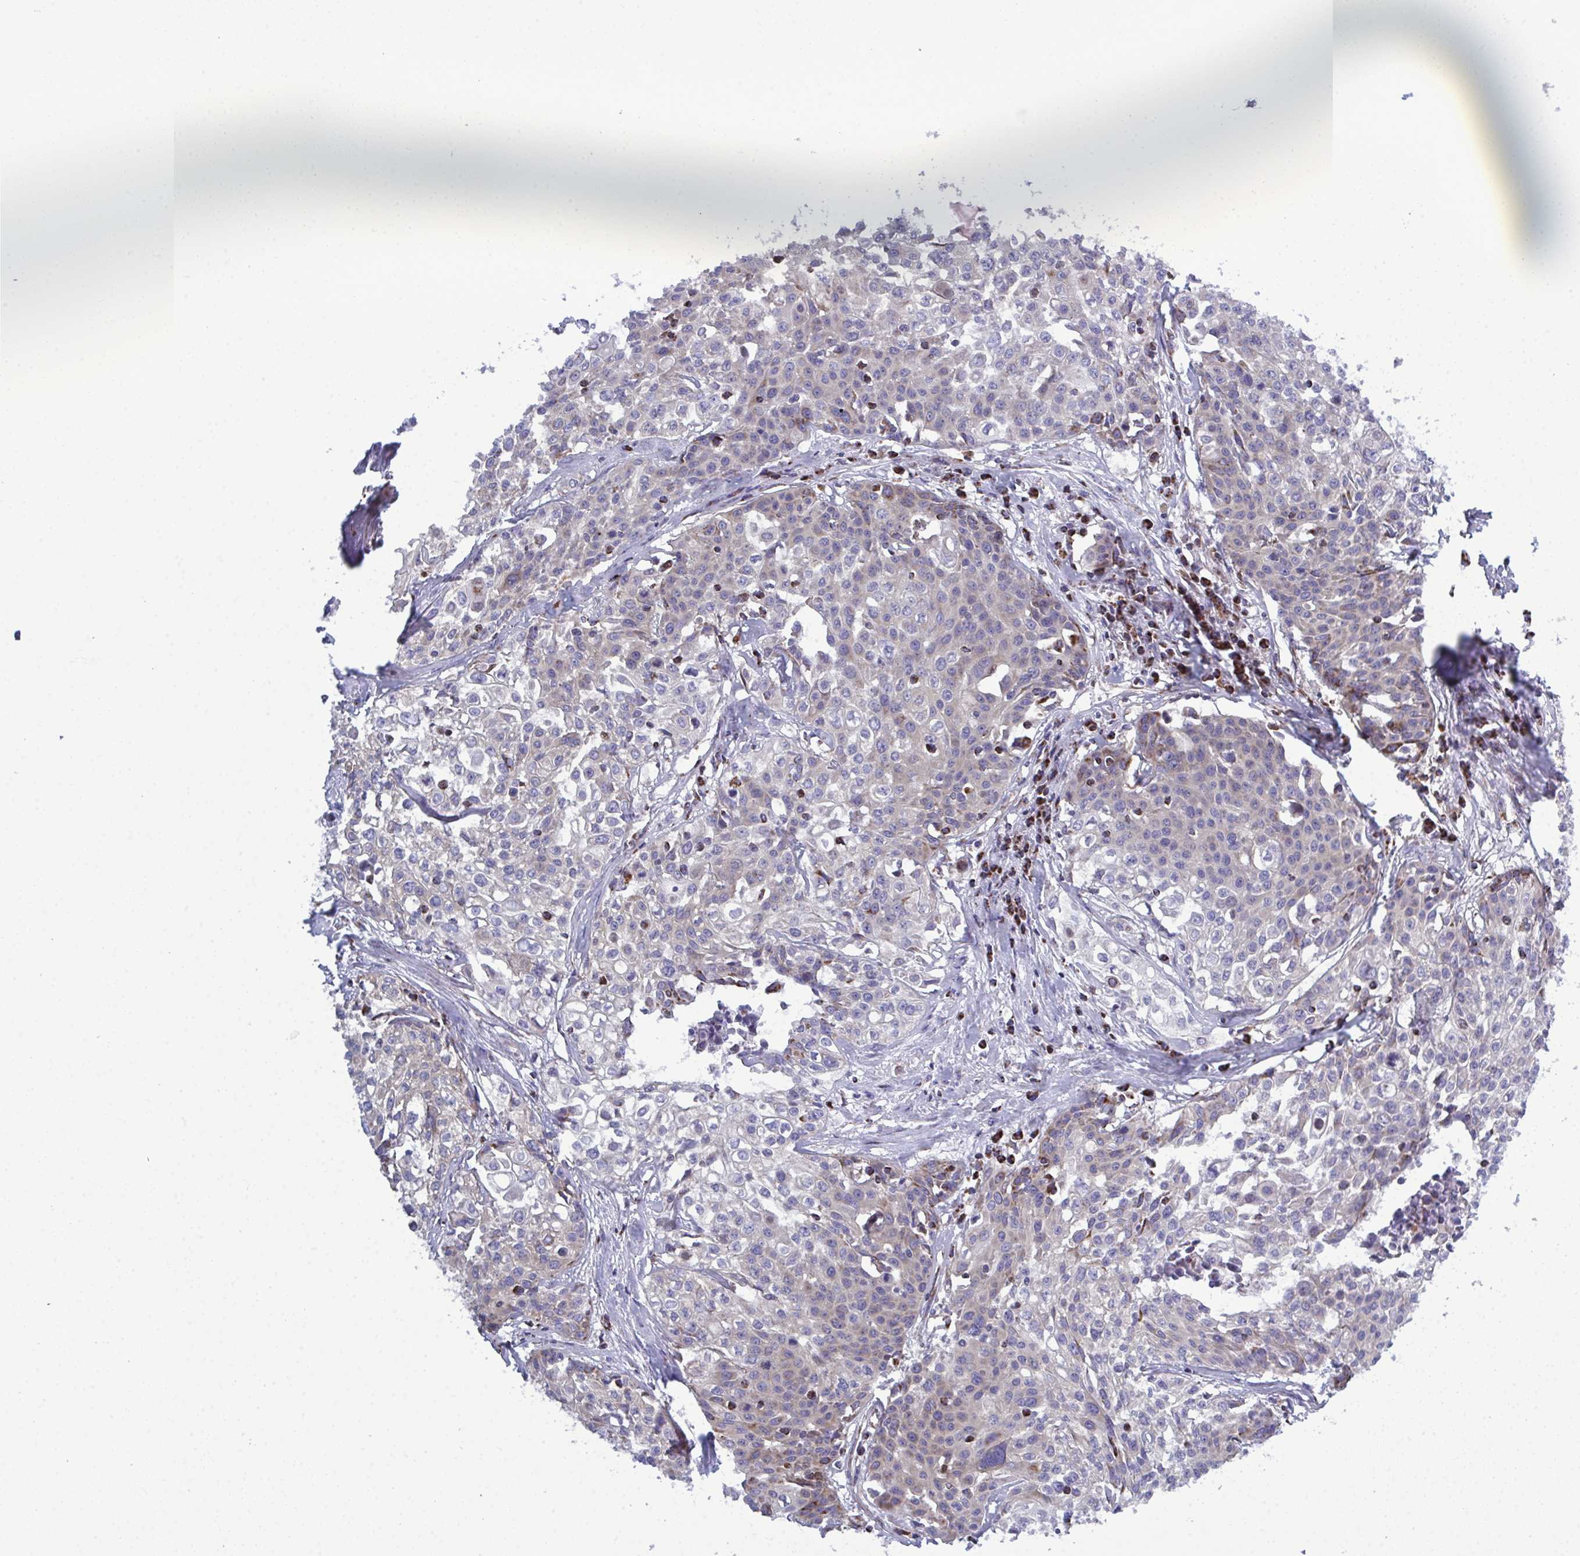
{"staining": {"intensity": "weak", "quantity": "<25%", "location": "cytoplasmic/membranous"}, "tissue": "cervical cancer", "cell_type": "Tumor cells", "image_type": "cancer", "snomed": [{"axis": "morphology", "description": "Squamous cell carcinoma, NOS"}, {"axis": "topography", "description": "Cervix"}], "caption": "Tumor cells show no significant expression in squamous cell carcinoma (cervical).", "gene": "CSDE1", "patient": {"sex": "female", "age": 39}}